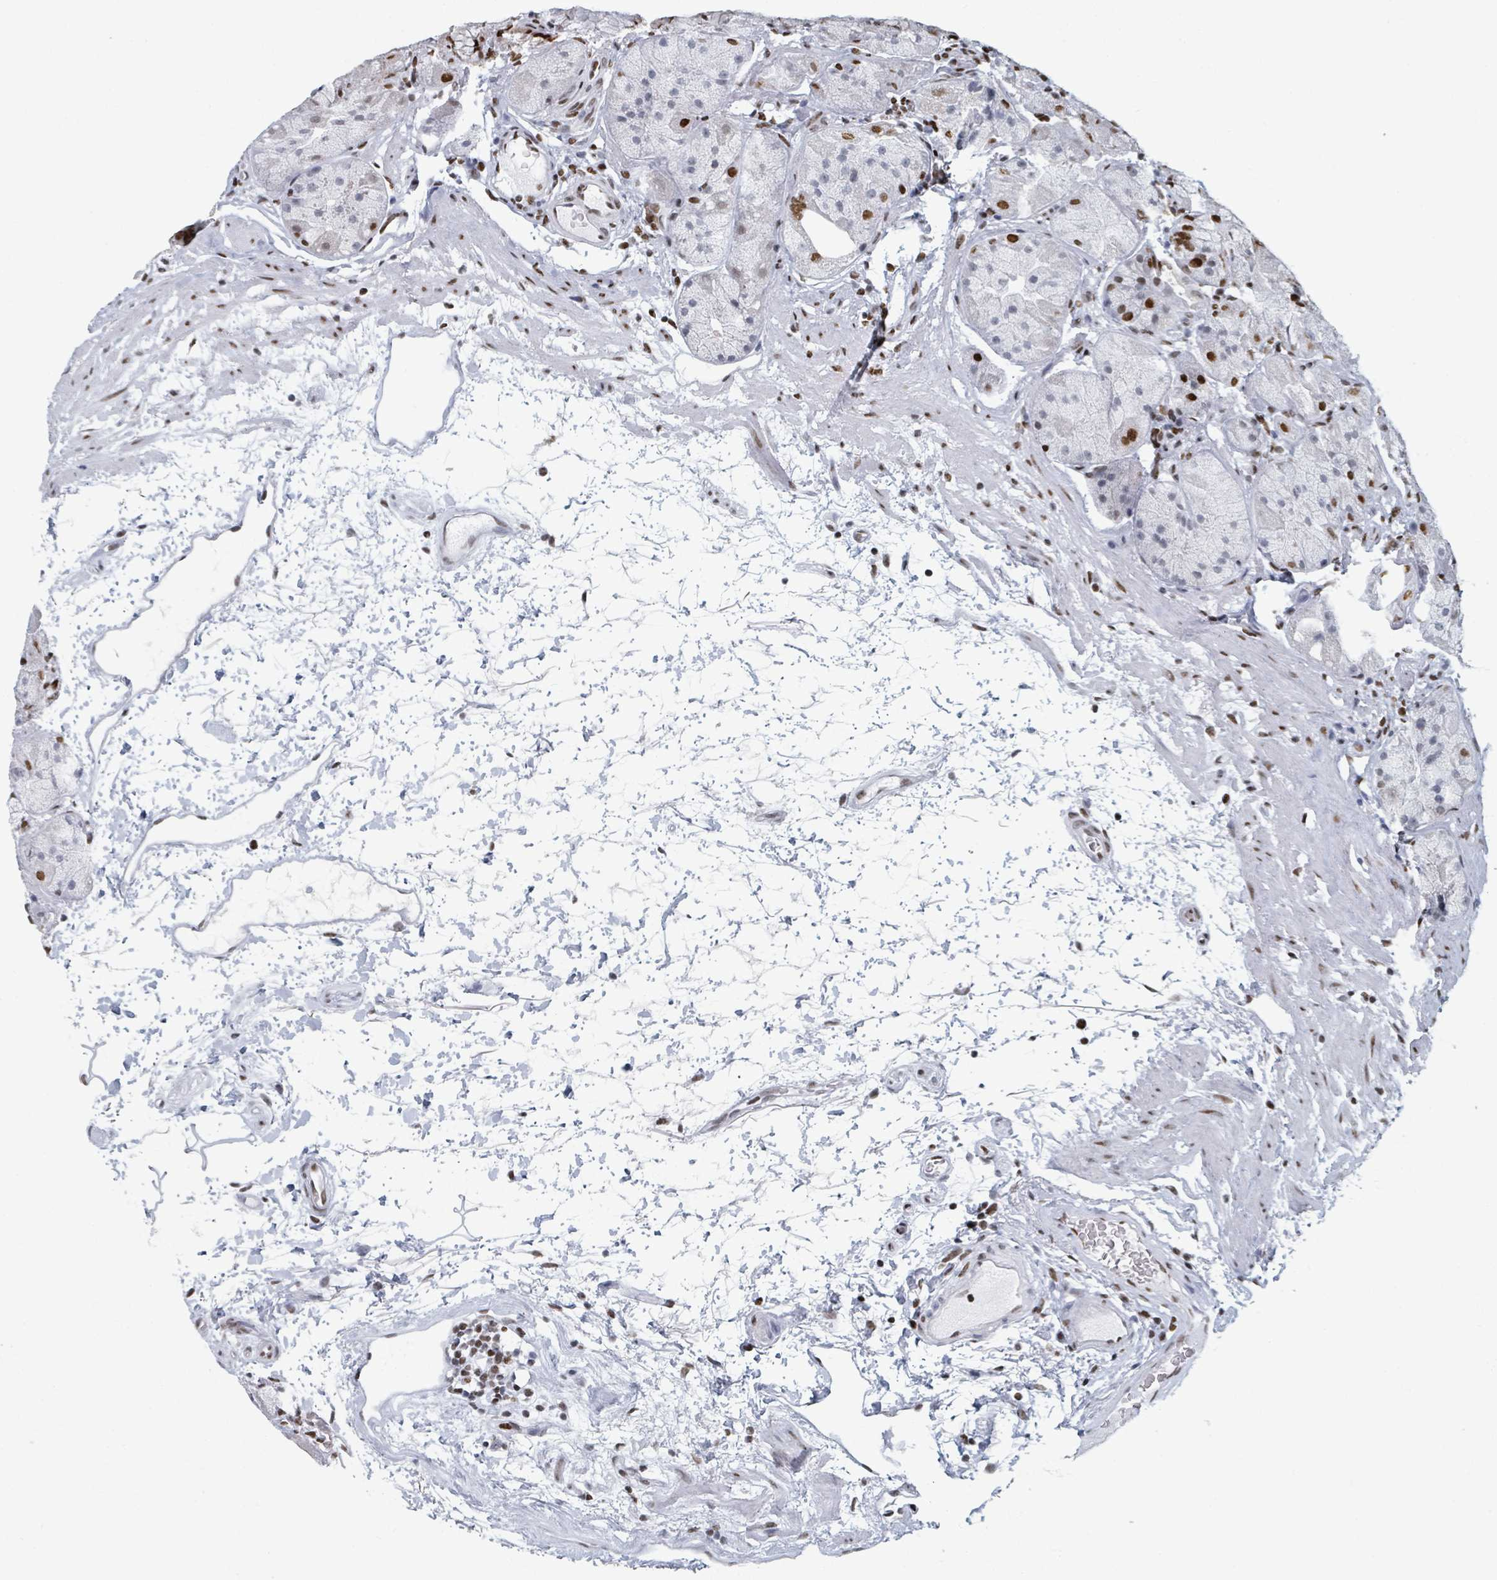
{"staining": {"intensity": "strong", "quantity": "25%-75%", "location": "nuclear"}, "tissue": "stomach", "cell_type": "Glandular cells", "image_type": "normal", "snomed": [{"axis": "morphology", "description": "Normal tissue, NOS"}, {"axis": "topography", "description": "Stomach"}], "caption": "This image displays immunohistochemistry staining of benign human stomach, with high strong nuclear positivity in about 25%-75% of glandular cells.", "gene": "DHX16", "patient": {"sex": "male", "age": 57}}